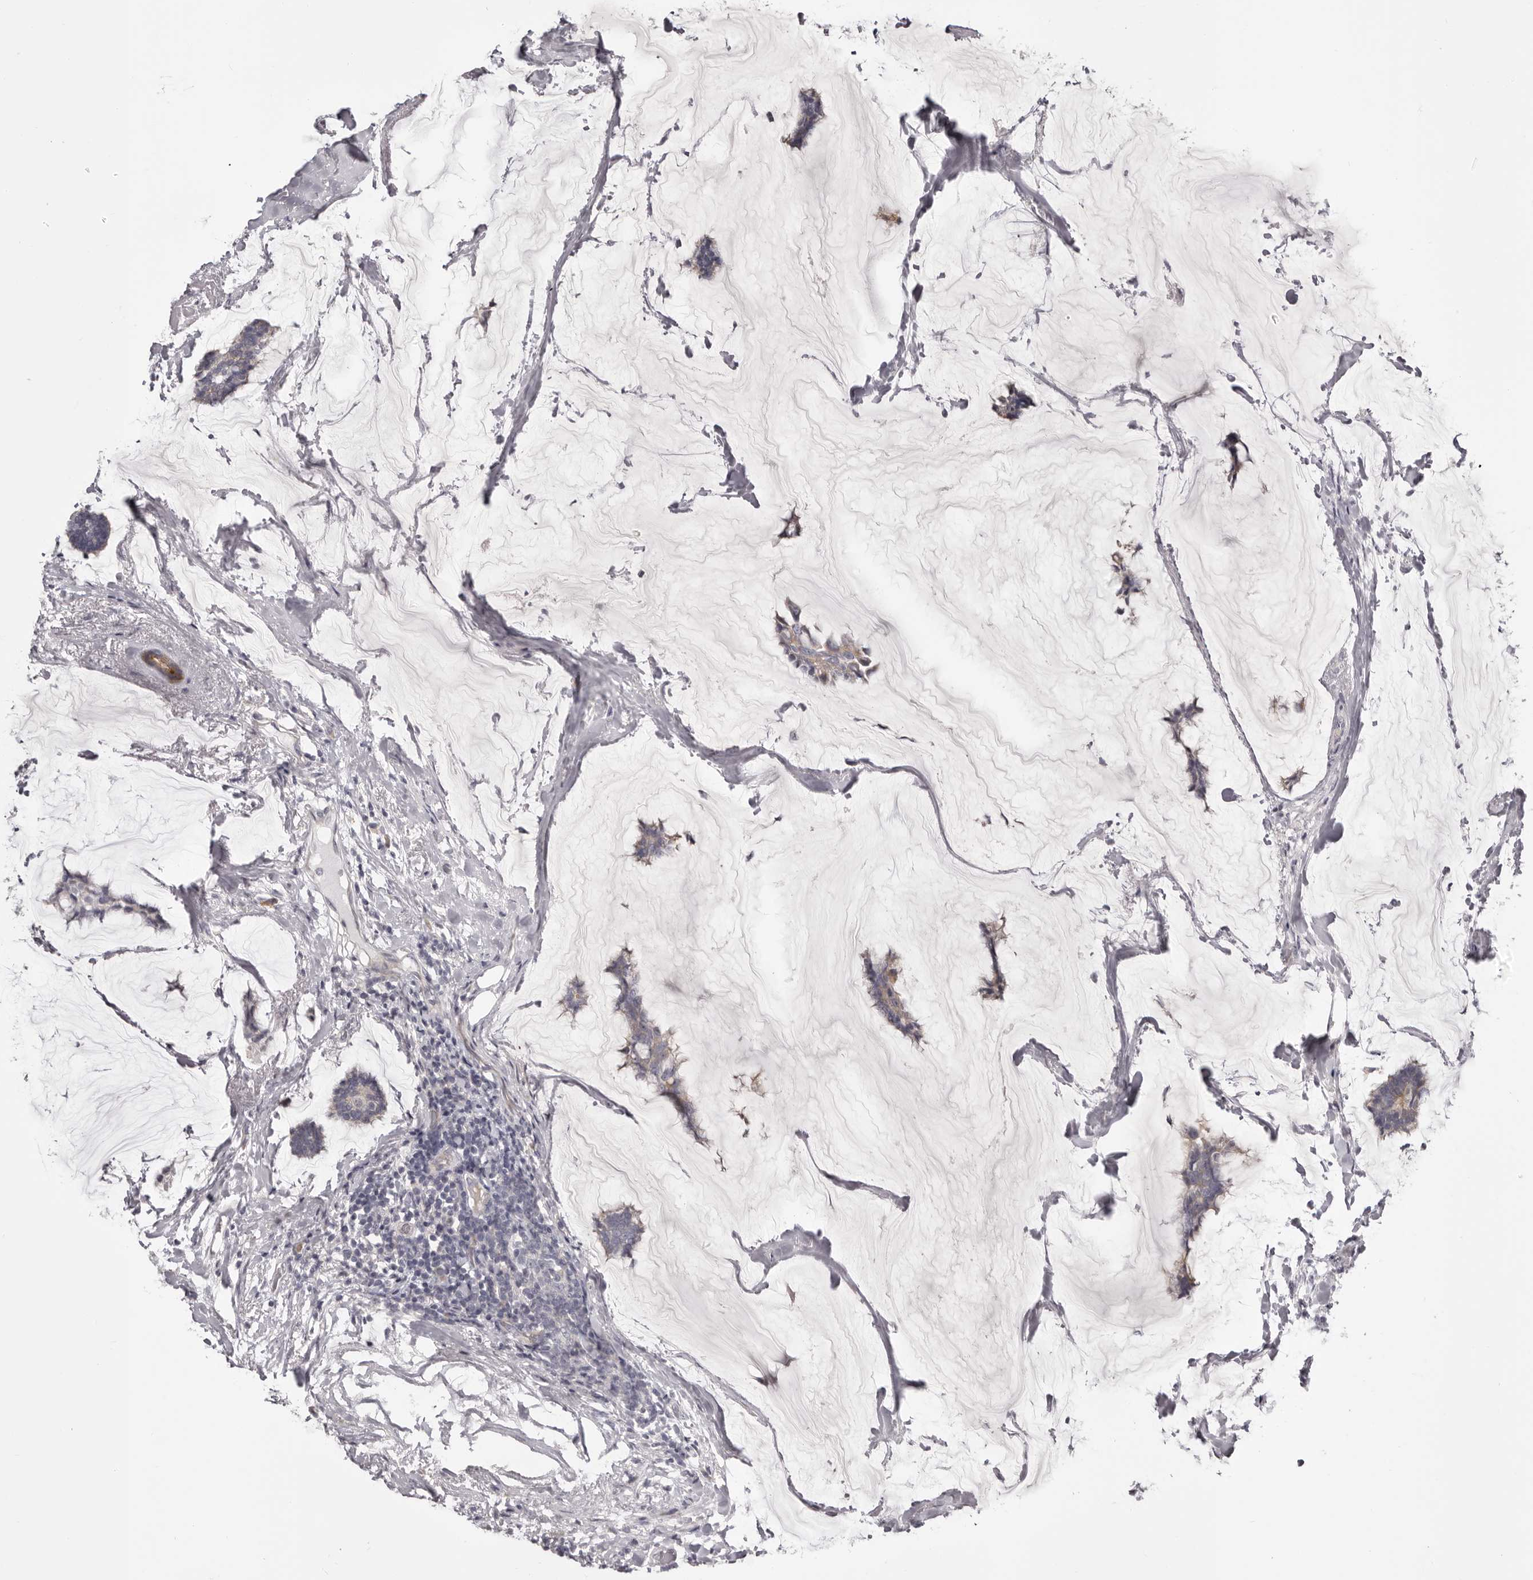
{"staining": {"intensity": "moderate", "quantity": "25%-75%", "location": "cytoplasmic/membranous"}, "tissue": "breast cancer", "cell_type": "Tumor cells", "image_type": "cancer", "snomed": [{"axis": "morphology", "description": "Duct carcinoma"}, {"axis": "topography", "description": "Breast"}], "caption": "Moderate cytoplasmic/membranous protein staining is identified in about 25%-75% of tumor cells in breast cancer (intraductal carcinoma).", "gene": "OTUD3", "patient": {"sex": "female", "age": 93}}